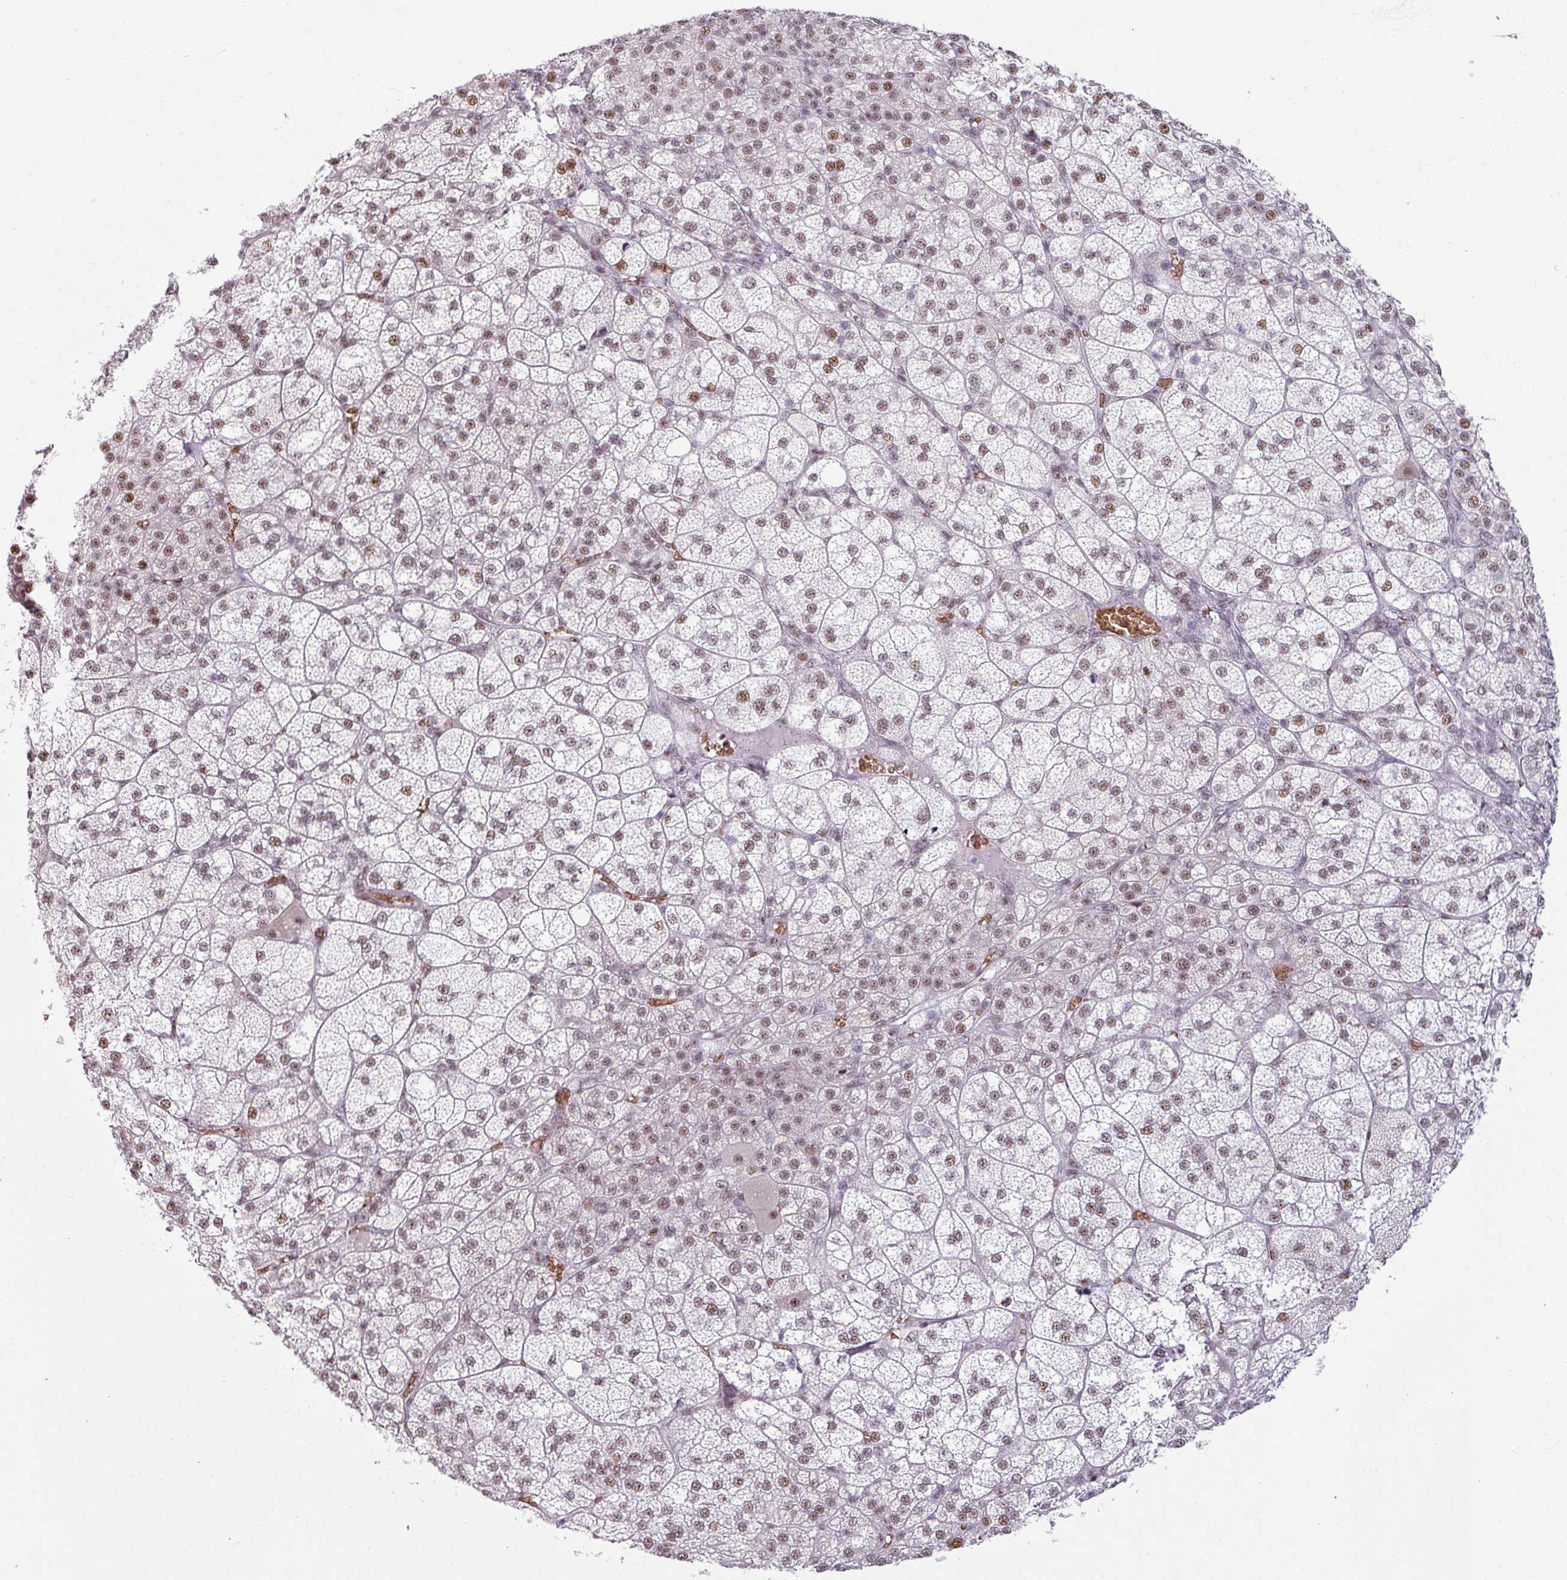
{"staining": {"intensity": "moderate", "quantity": ">75%", "location": "nuclear"}, "tissue": "adrenal gland", "cell_type": "Glandular cells", "image_type": "normal", "snomed": [{"axis": "morphology", "description": "Normal tissue, NOS"}, {"axis": "topography", "description": "Adrenal gland"}], "caption": "Immunohistochemistry of benign adrenal gland reveals medium levels of moderate nuclear positivity in about >75% of glandular cells. The protein of interest is stained brown, and the nuclei are stained in blue (DAB (3,3'-diaminobenzidine) IHC with brightfield microscopy, high magnification).", "gene": "NCOR1", "patient": {"sex": "female", "age": 60}}